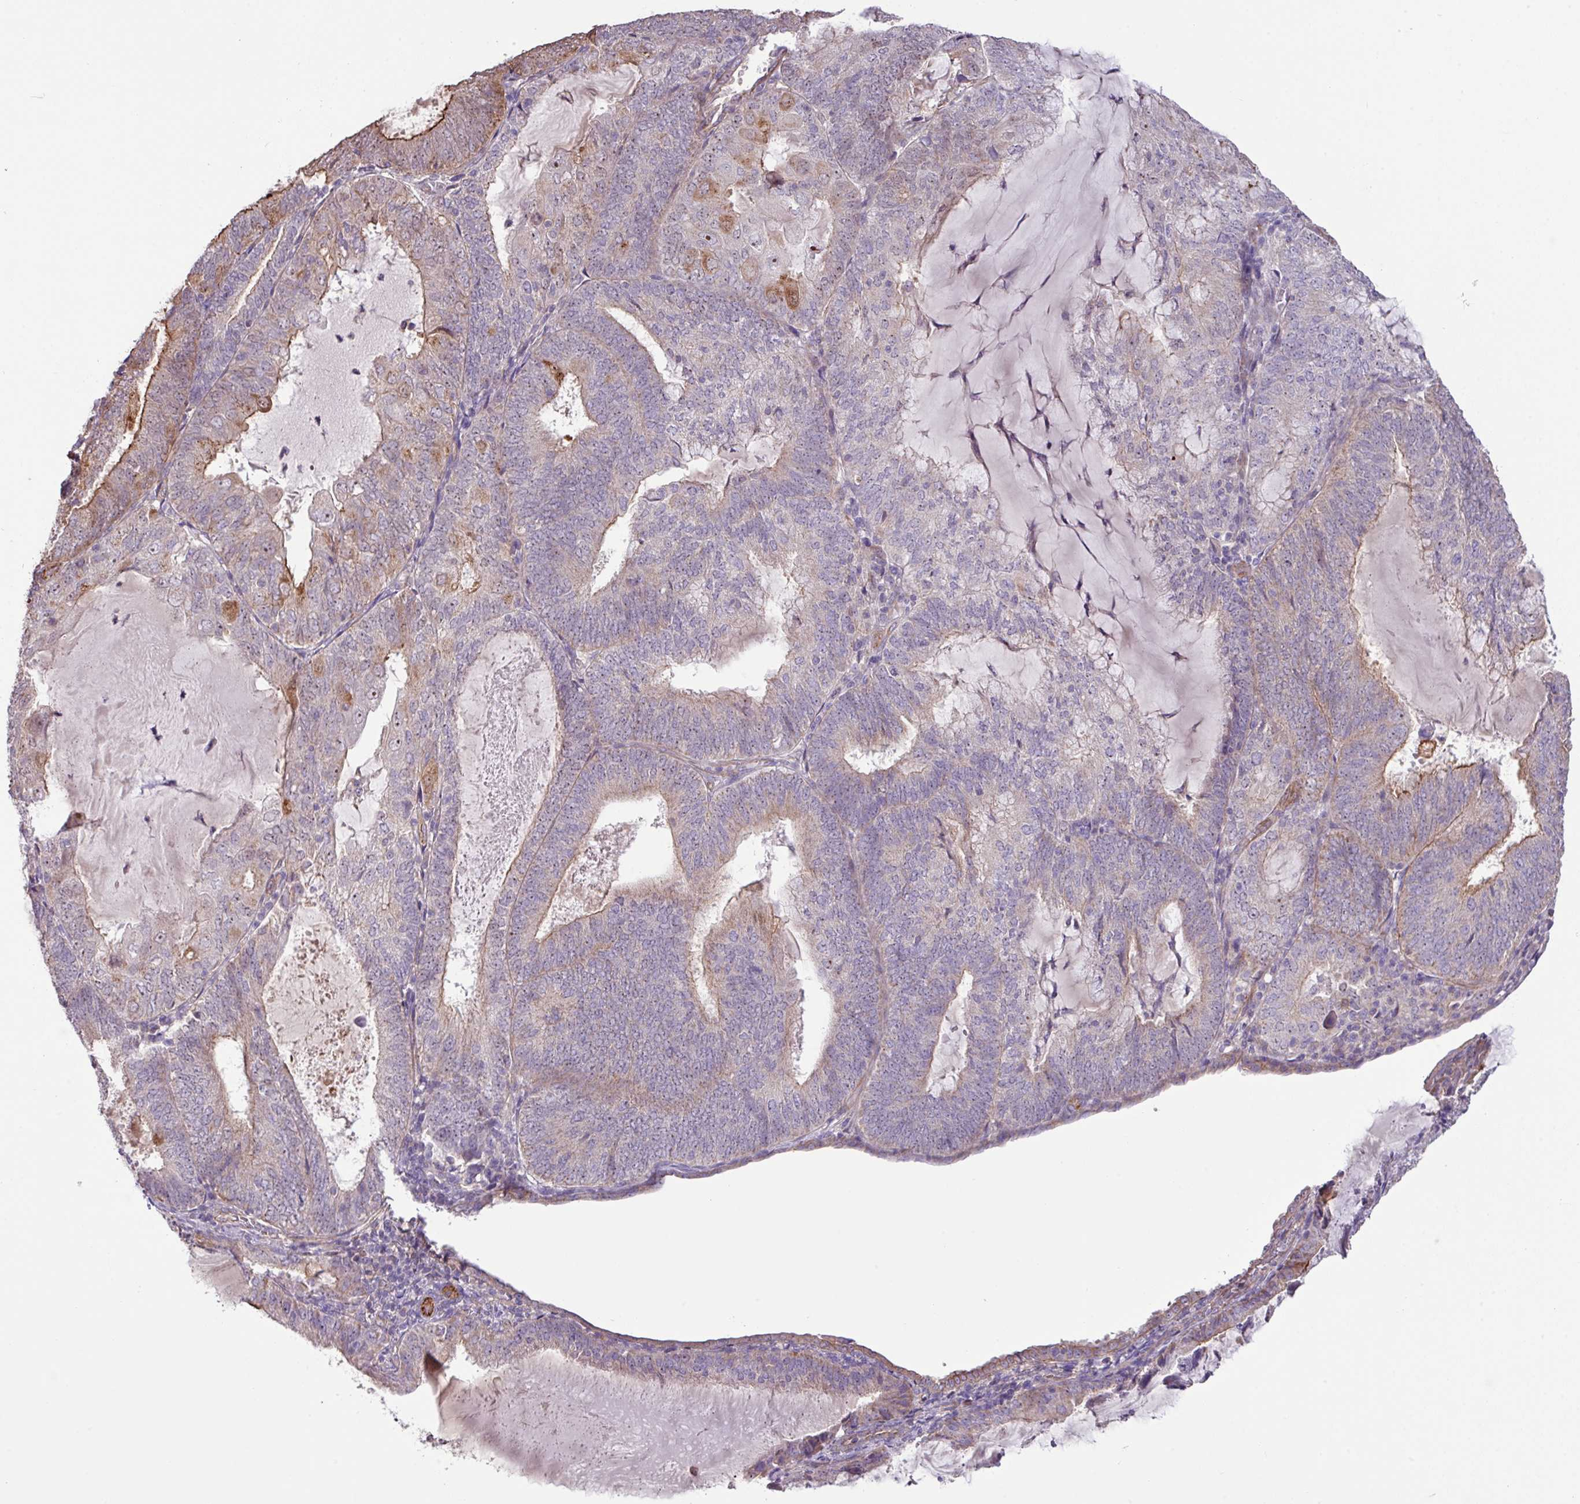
{"staining": {"intensity": "moderate", "quantity": "<25%", "location": "cytoplasmic/membranous"}, "tissue": "endometrial cancer", "cell_type": "Tumor cells", "image_type": "cancer", "snomed": [{"axis": "morphology", "description": "Adenocarcinoma, NOS"}, {"axis": "topography", "description": "Endometrium"}], "caption": "The histopathology image displays staining of endometrial cancer, revealing moderate cytoplasmic/membranous protein positivity (brown color) within tumor cells.", "gene": "LRRC53", "patient": {"sex": "female", "age": 81}}